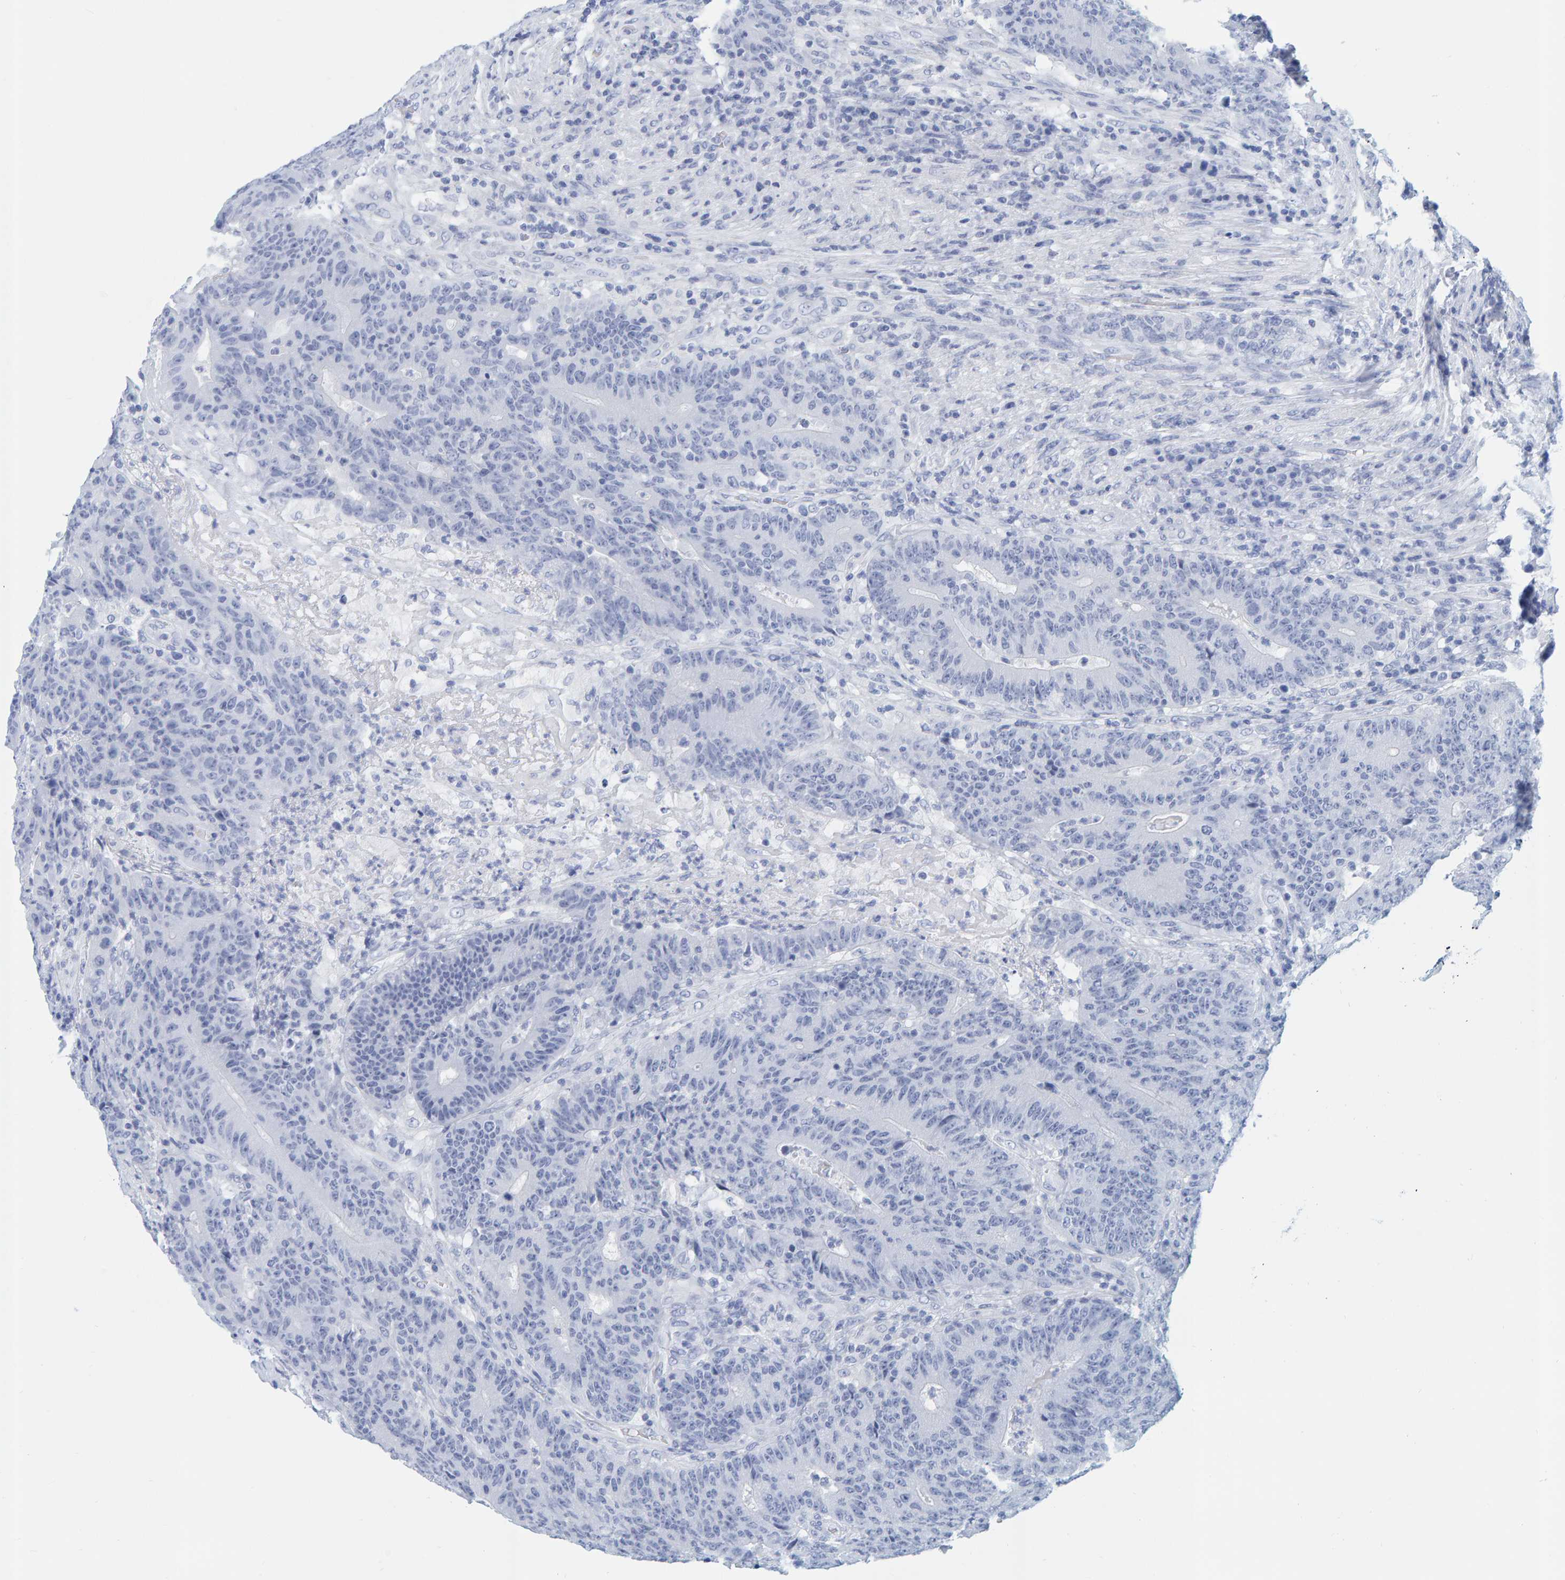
{"staining": {"intensity": "negative", "quantity": "none", "location": "none"}, "tissue": "colorectal cancer", "cell_type": "Tumor cells", "image_type": "cancer", "snomed": [{"axis": "morphology", "description": "Normal tissue, NOS"}, {"axis": "morphology", "description": "Adenocarcinoma, NOS"}, {"axis": "topography", "description": "Colon"}], "caption": "Immunohistochemistry of colorectal cancer (adenocarcinoma) exhibits no positivity in tumor cells. (DAB (3,3'-diaminobenzidine) immunohistochemistry with hematoxylin counter stain).", "gene": "SFTPC", "patient": {"sex": "female", "age": 75}}